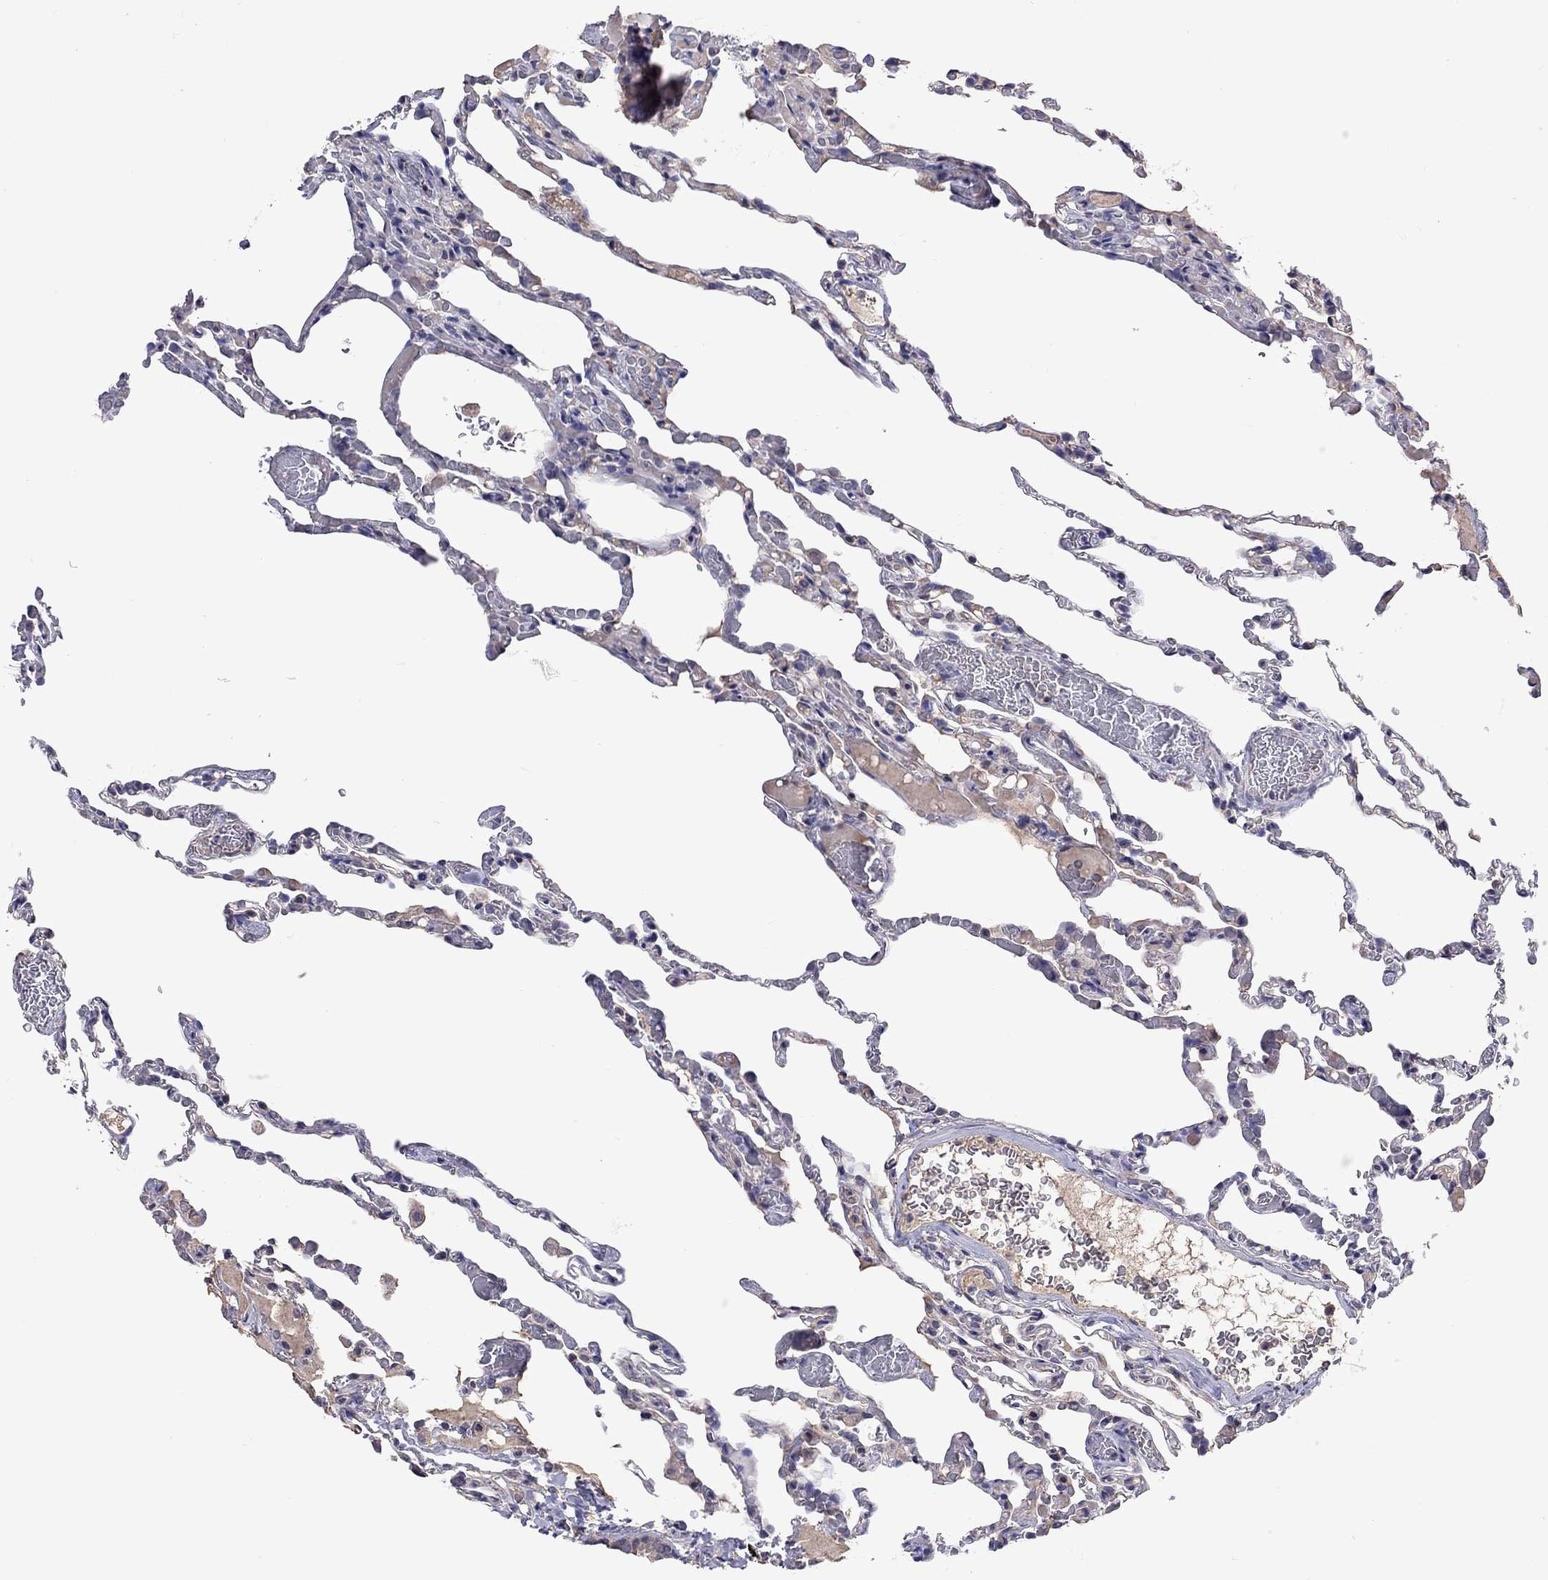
{"staining": {"intensity": "negative", "quantity": "none", "location": "none"}, "tissue": "lung", "cell_type": "Alveolar cells", "image_type": "normal", "snomed": [{"axis": "morphology", "description": "Normal tissue, NOS"}, {"axis": "topography", "description": "Lung"}], "caption": "Histopathology image shows no significant protein expression in alveolar cells of normal lung.", "gene": "RTP5", "patient": {"sex": "female", "age": 43}}